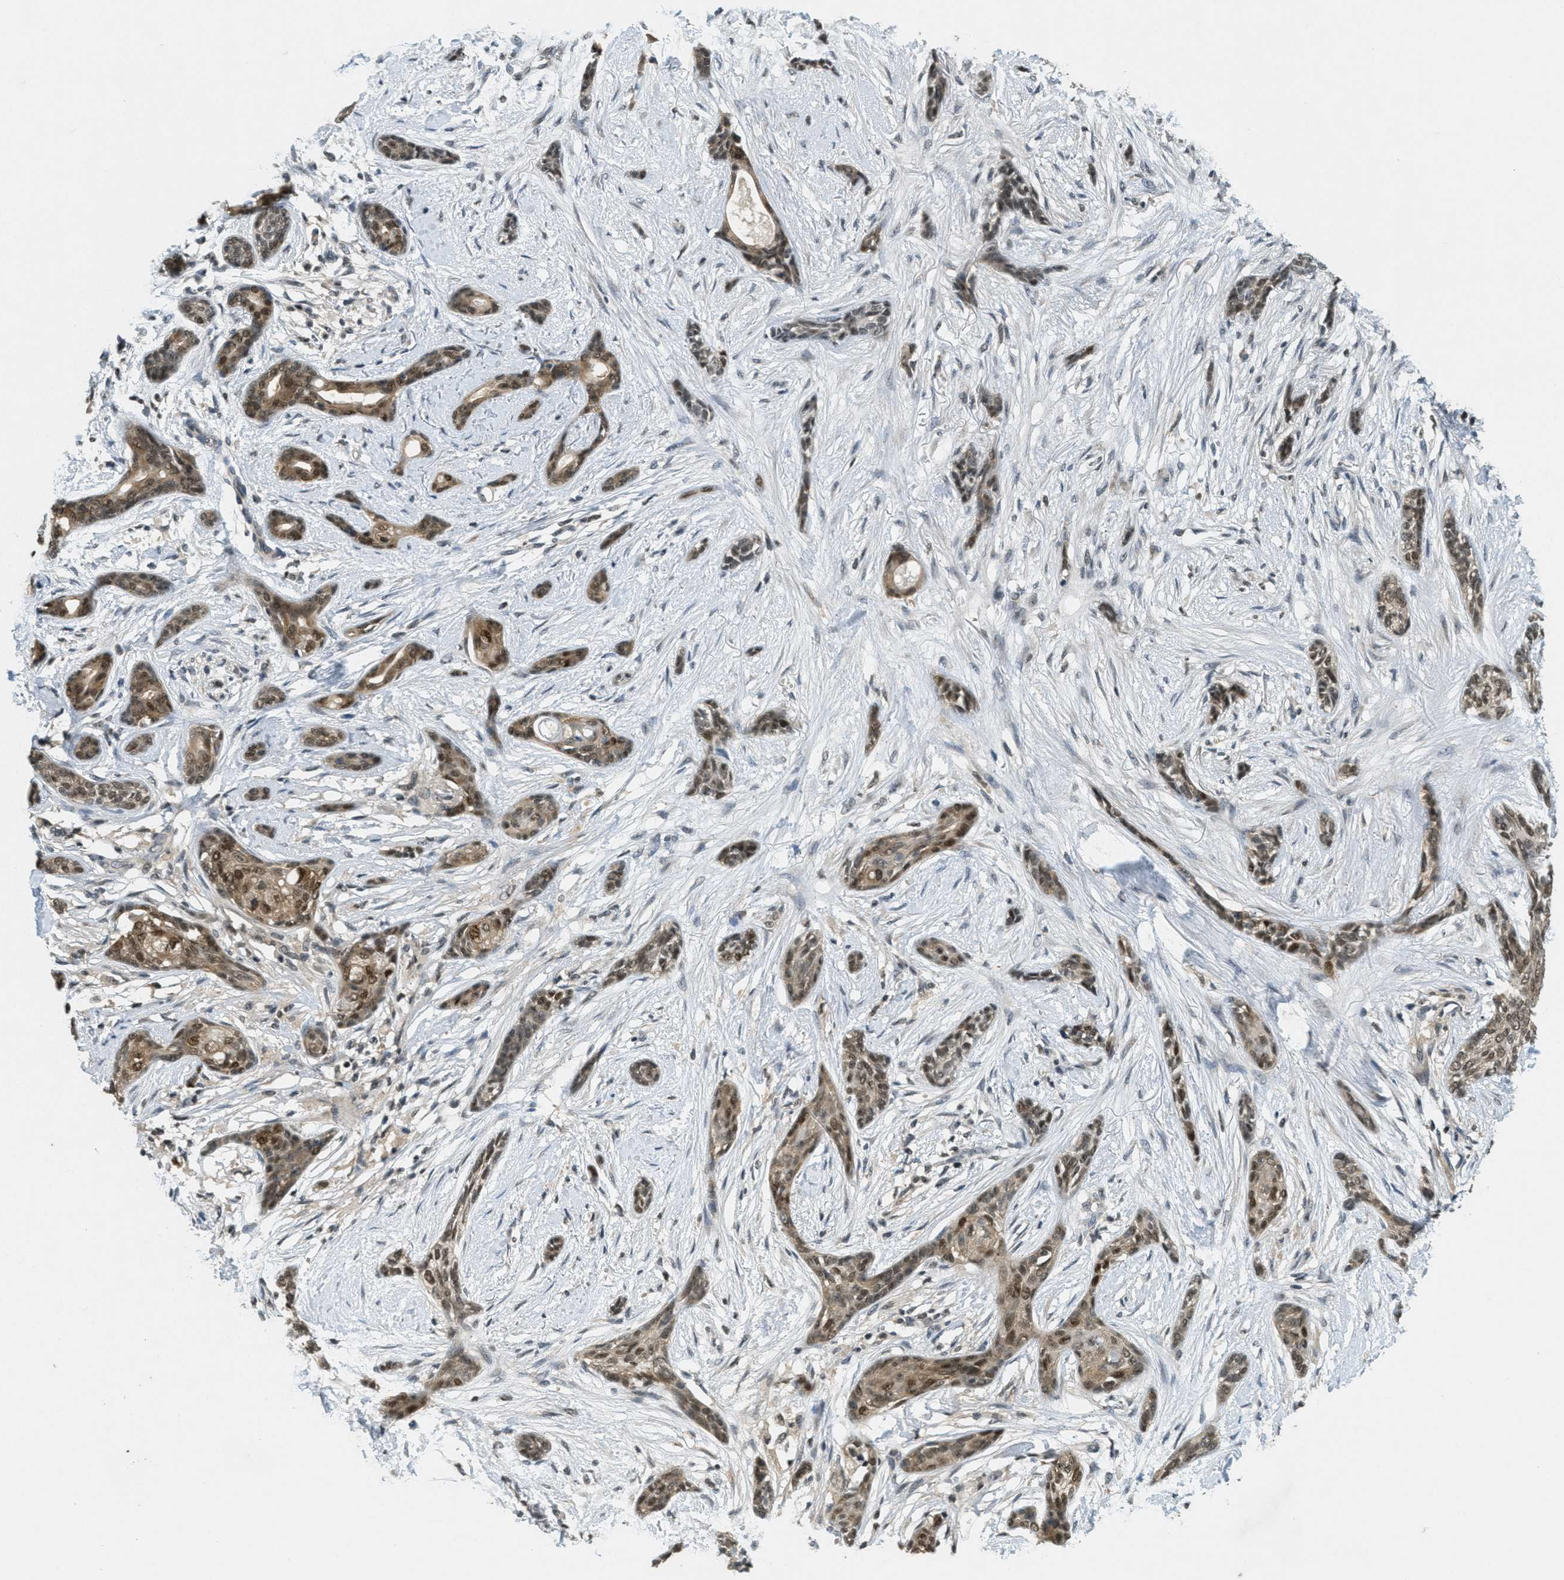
{"staining": {"intensity": "moderate", "quantity": ">75%", "location": "cytoplasmic/membranous,nuclear"}, "tissue": "skin cancer", "cell_type": "Tumor cells", "image_type": "cancer", "snomed": [{"axis": "morphology", "description": "Basal cell carcinoma"}, {"axis": "morphology", "description": "Adnexal tumor, benign"}, {"axis": "topography", "description": "Skin"}], "caption": "Immunohistochemical staining of skin basal cell carcinoma displays moderate cytoplasmic/membranous and nuclear protein expression in about >75% of tumor cells. The staining is performed using DAB (3,3'-diaminobenzidine) brown chromogen to label protein expression. The nuclei are counter-stained blue using hematoxylin.", "gene": "DNAJB1", "patient": {"sex": "female", "age": 42}}